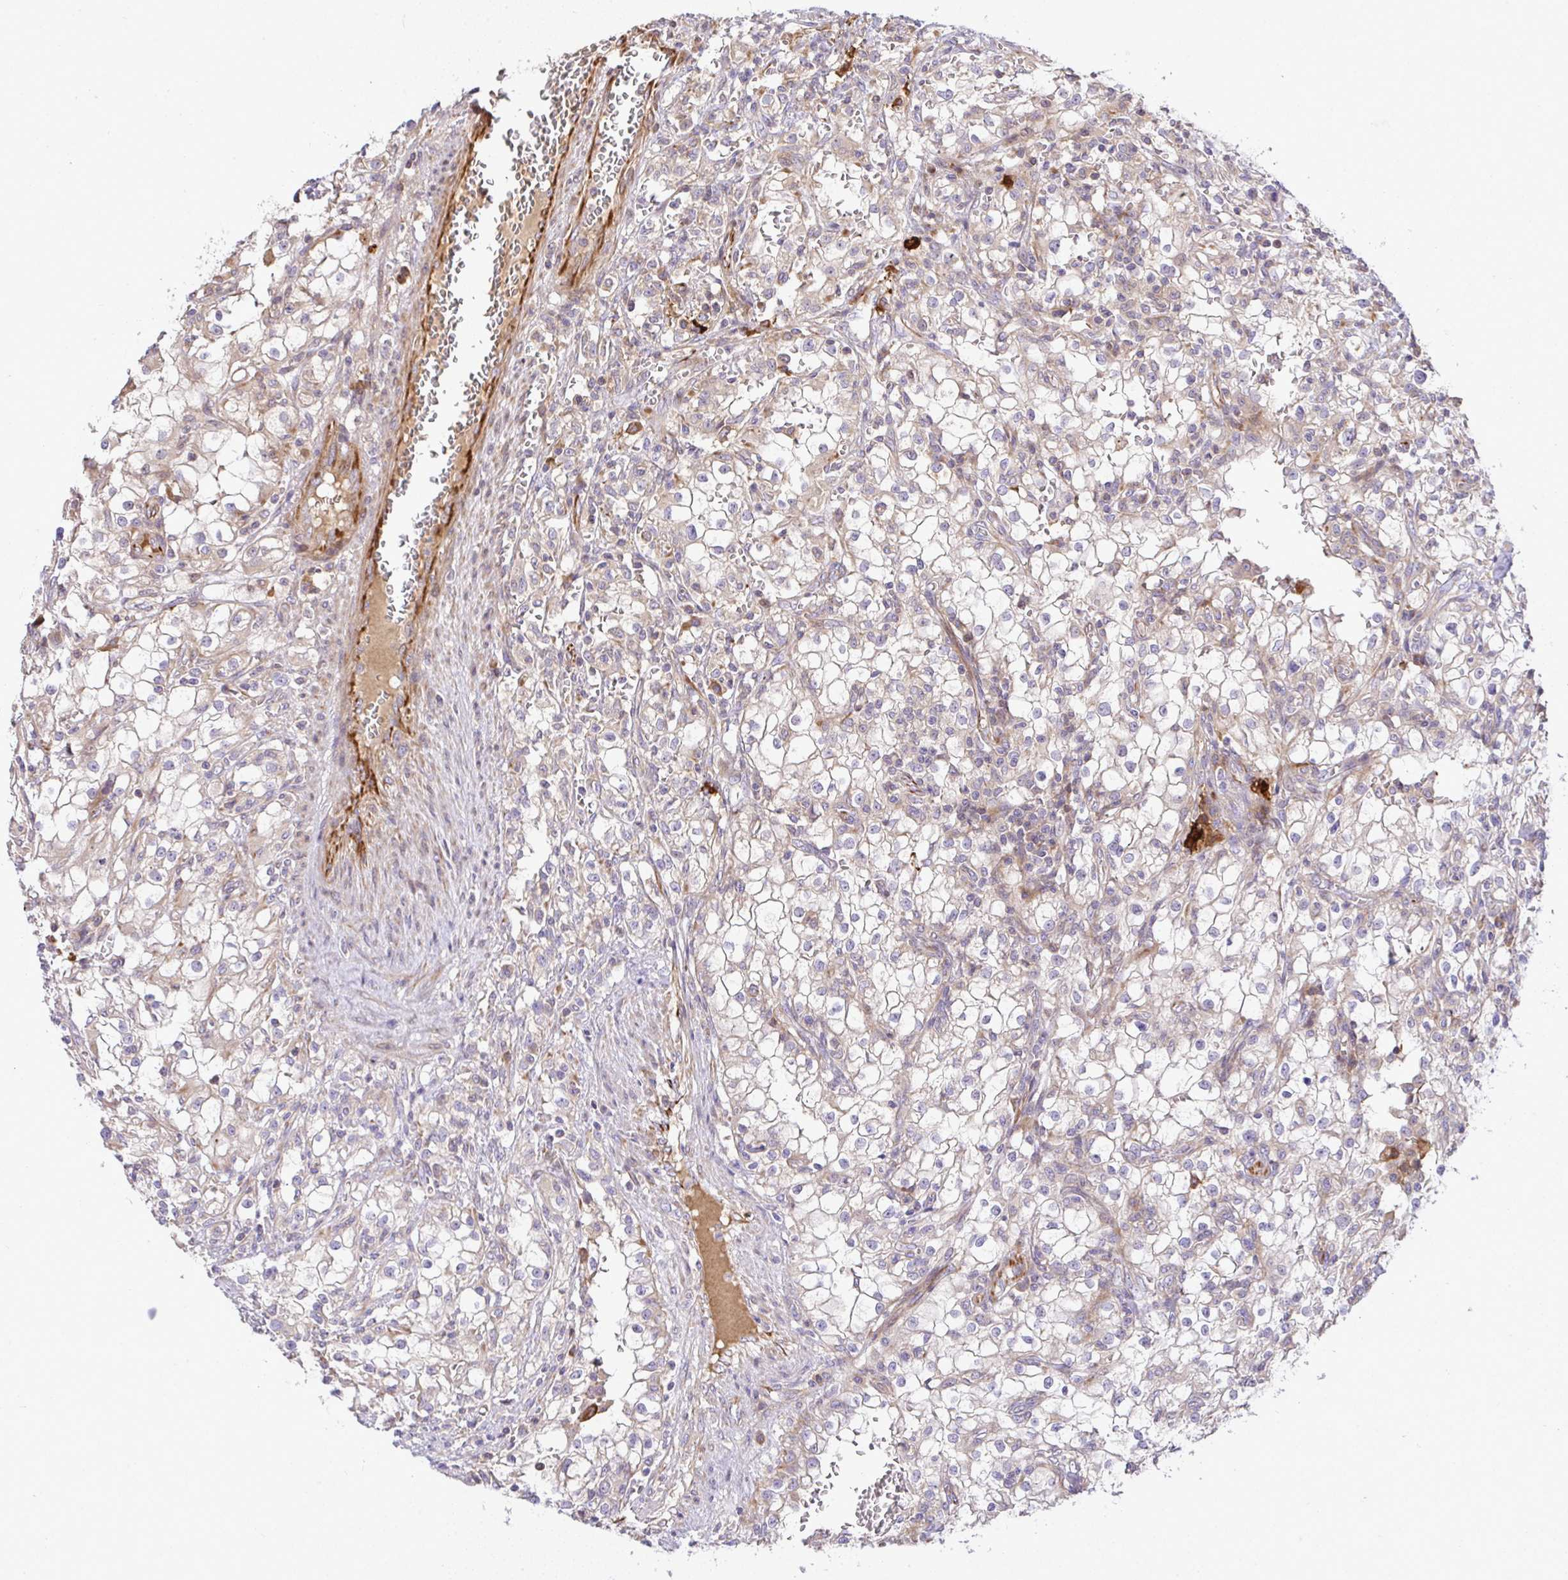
{"staining": {"intensity": "weak", "quantity": "<25%", "location": "cytoplasmic/membranous"}, "tissue": "renal cancer", "cell_type": "Tumor cells", "image_type": "cancer", "snomed": [{"axis": "morphology", "description": "Adenocarcinoma, NOS"}, {"axis": "topography", "description": "Kidney"}], "caption": "A micrograph of renal cancer (adenocarcinoma) stained for a protein exhibits no brown staining in tumor cells. (IHC, brightfield microscopy, high magnification).", "gene": "GRID2", "patient": {"sex": "female", "age": 74}}